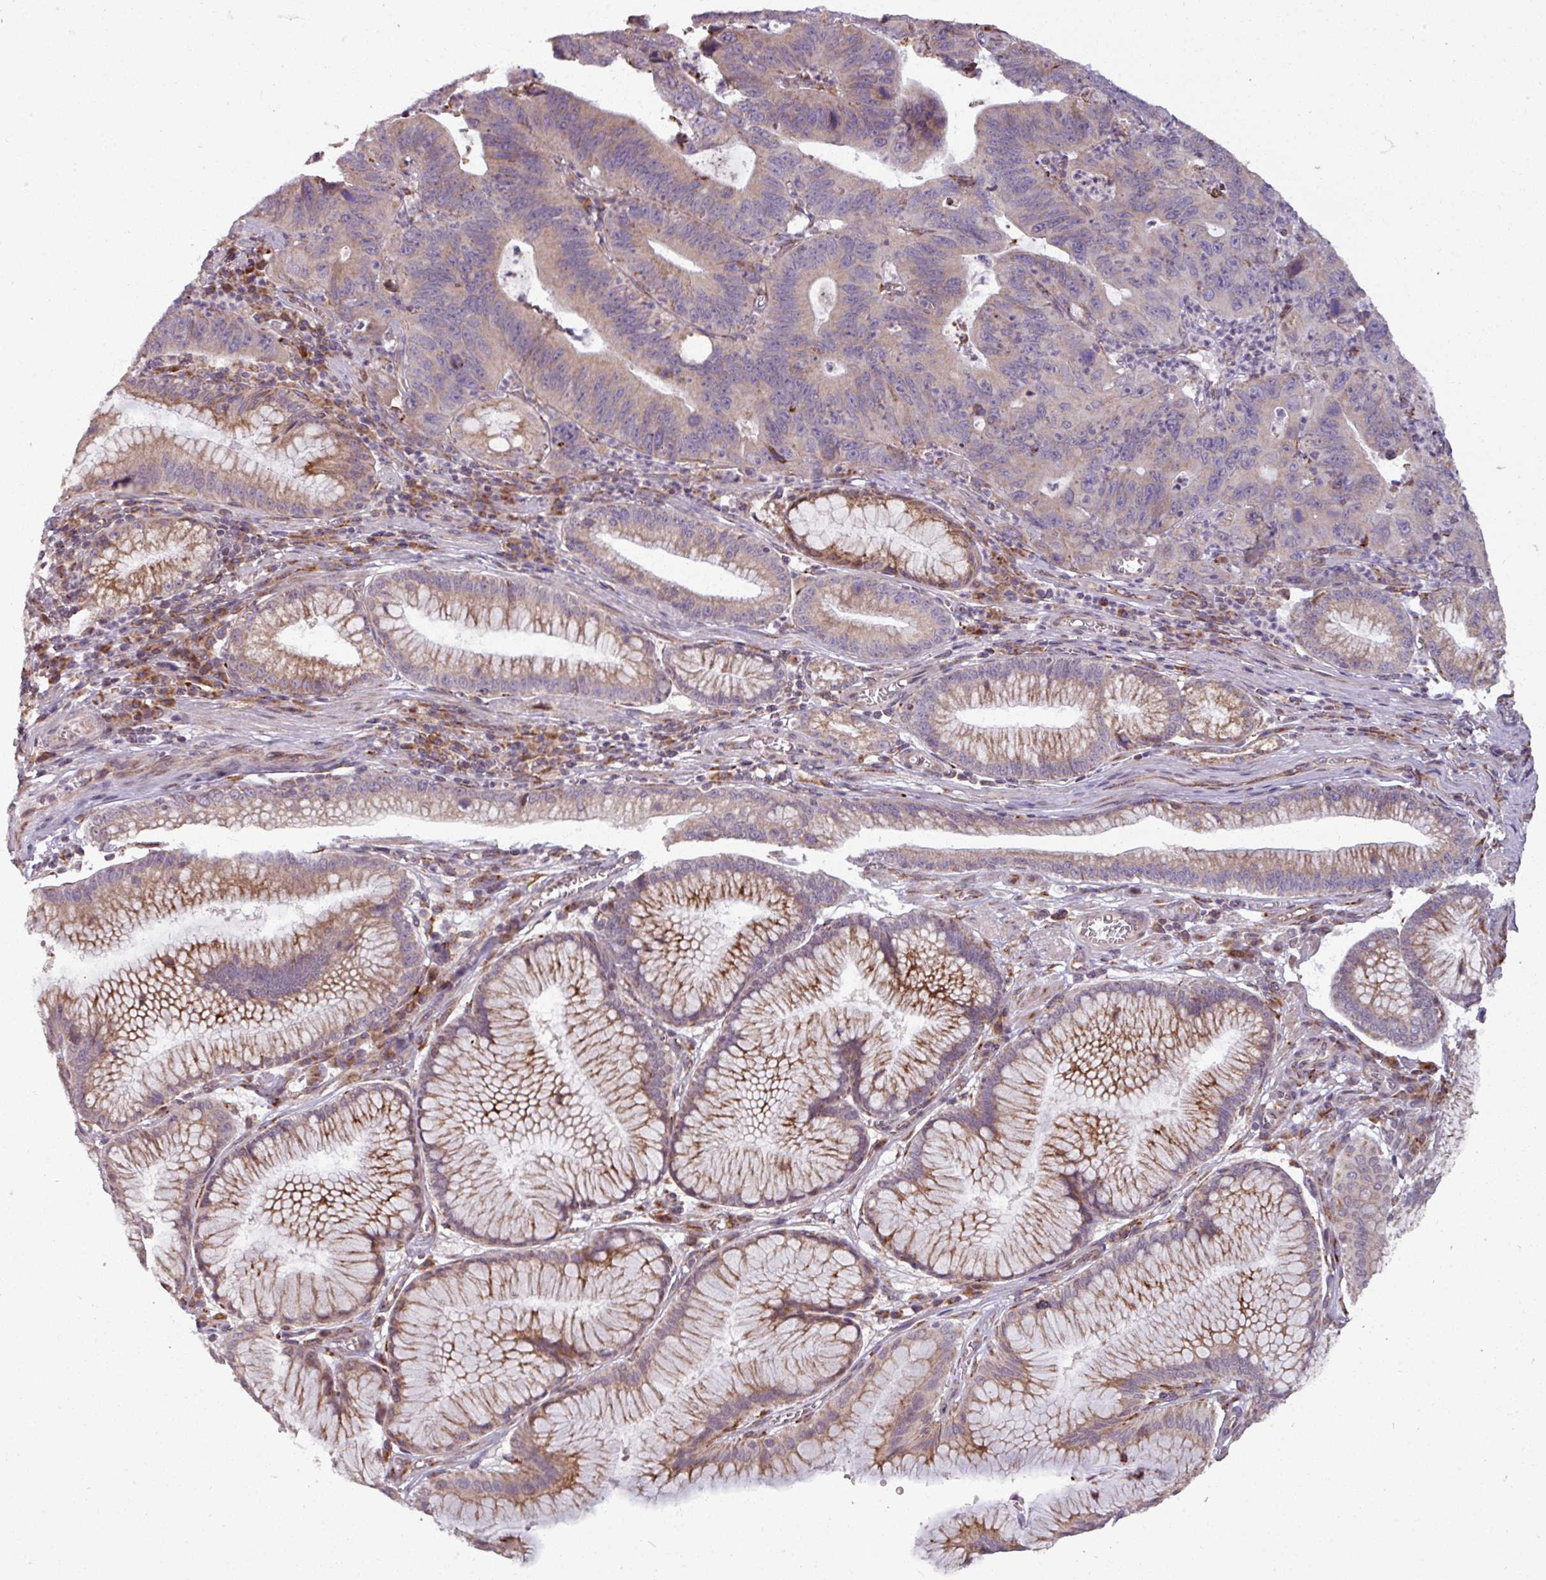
{"staining": {"intensity": "weak", "quantity": "<25%", "location": "cytoplasmic/membranous"}, "tissue": "stomach cancer", "cell_type": "Tumor cells", "image_type": "cancer", "snomed": [{"axis": "morphology", "description": "Adenocarcinoma, NOS"}, {"axis": "topography", "description": "Stomach"}], "caption": "Tumor cells show no significant protein positivity in stomach cancer. Nuclei are stained in blue.", "gene": "MAGT1", "patient": {"sex": "male", "age": 59}}